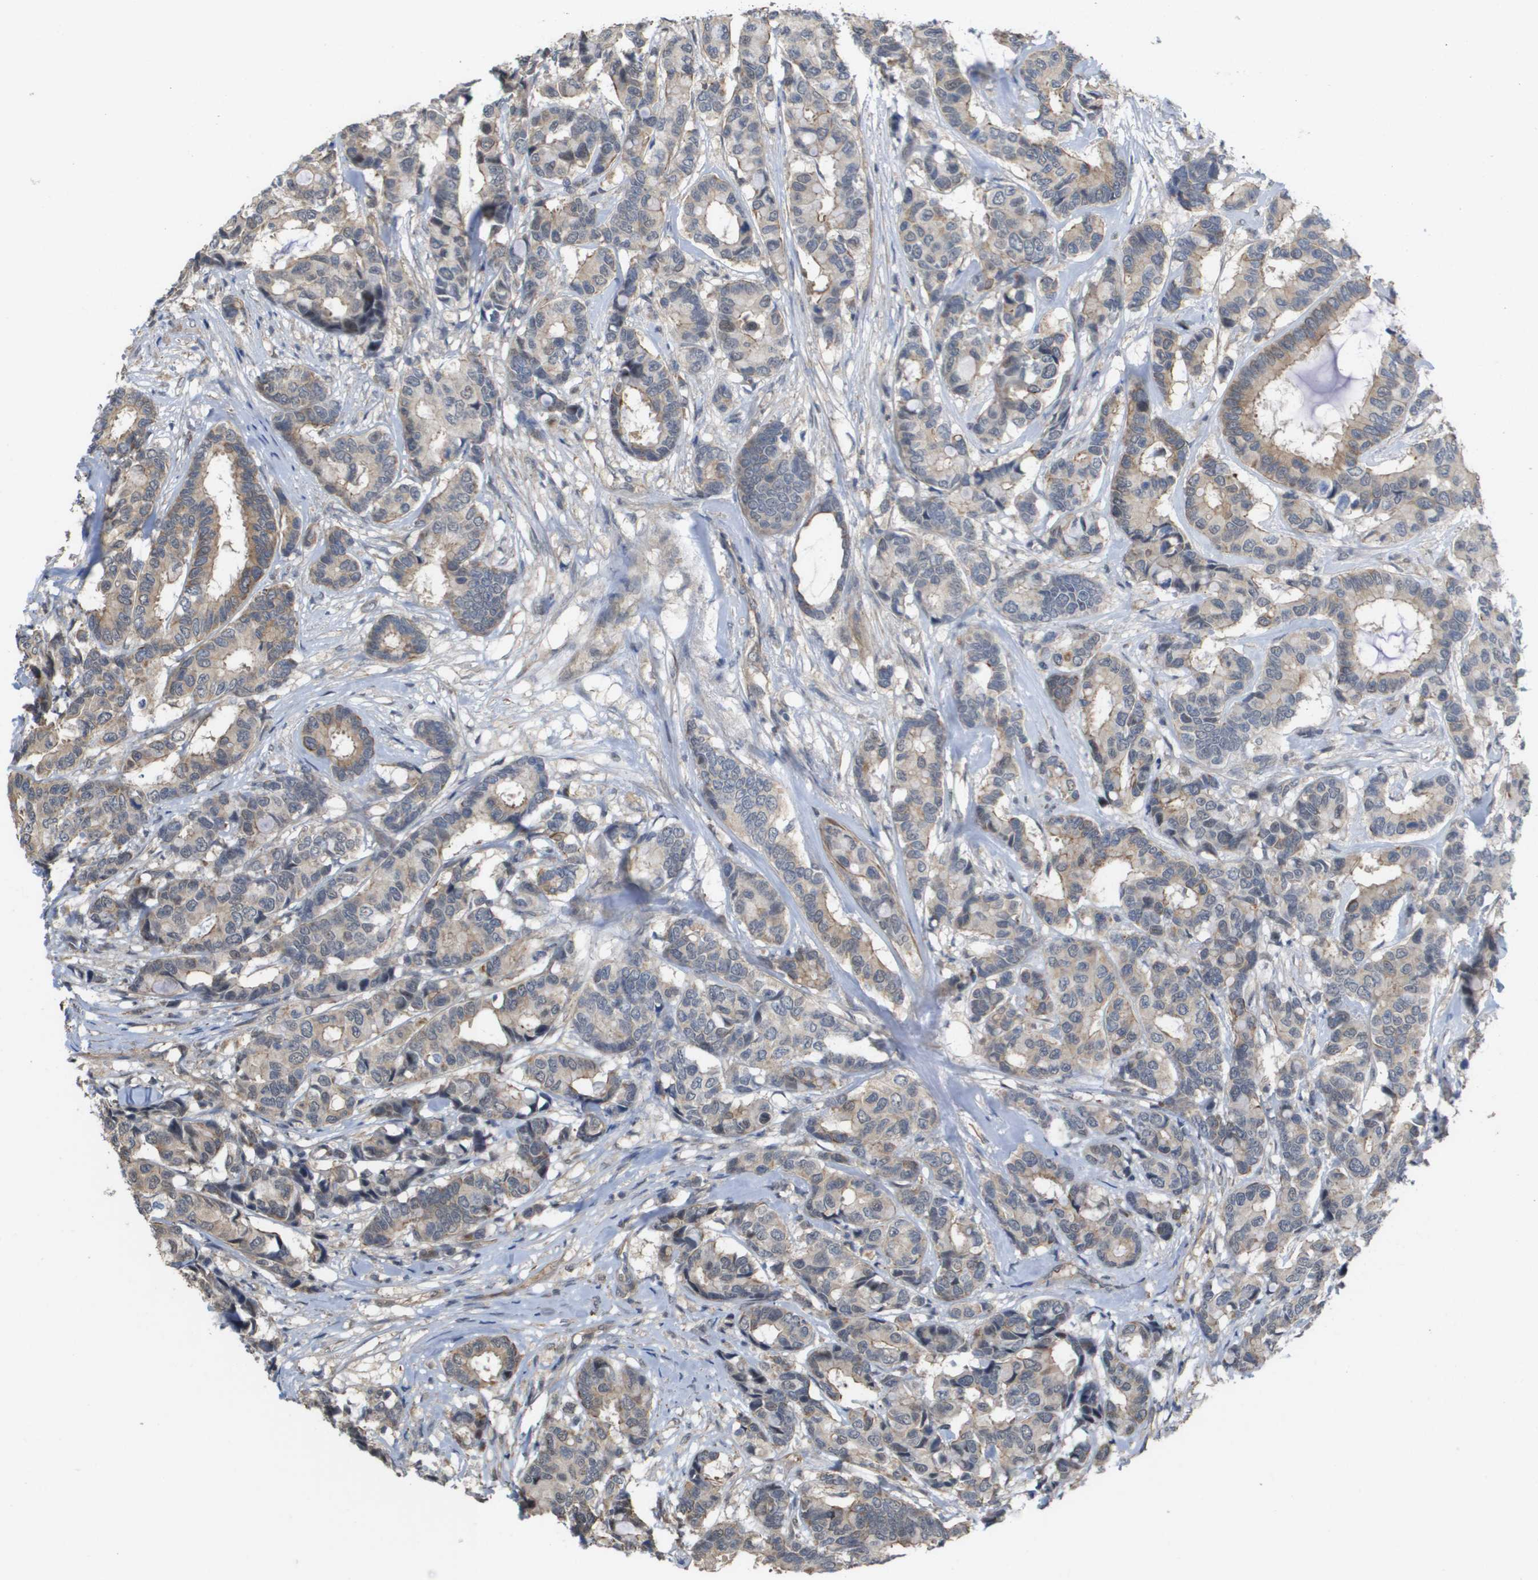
{"staining": {"intensity": "weak", "quantity": ">75%", "location": "cytoplasmic/membranous"}, "tissue": "breast cancer", "cell_type": "Tumor cells", "image_type": "cancer", "snomed": [{"axis": "morphology", "description": "Duct carcinoma"}, {"axis": "topography", "description": "Breast"}], "caption": "There is low levels of weak cytoplasmic/membranous positivity in tumor cells of breast cancer, as demonstrated by immunohistochemical staining (brown color).", "gene": "RNF112", "patient": {"sex": "female", "age": 87}}